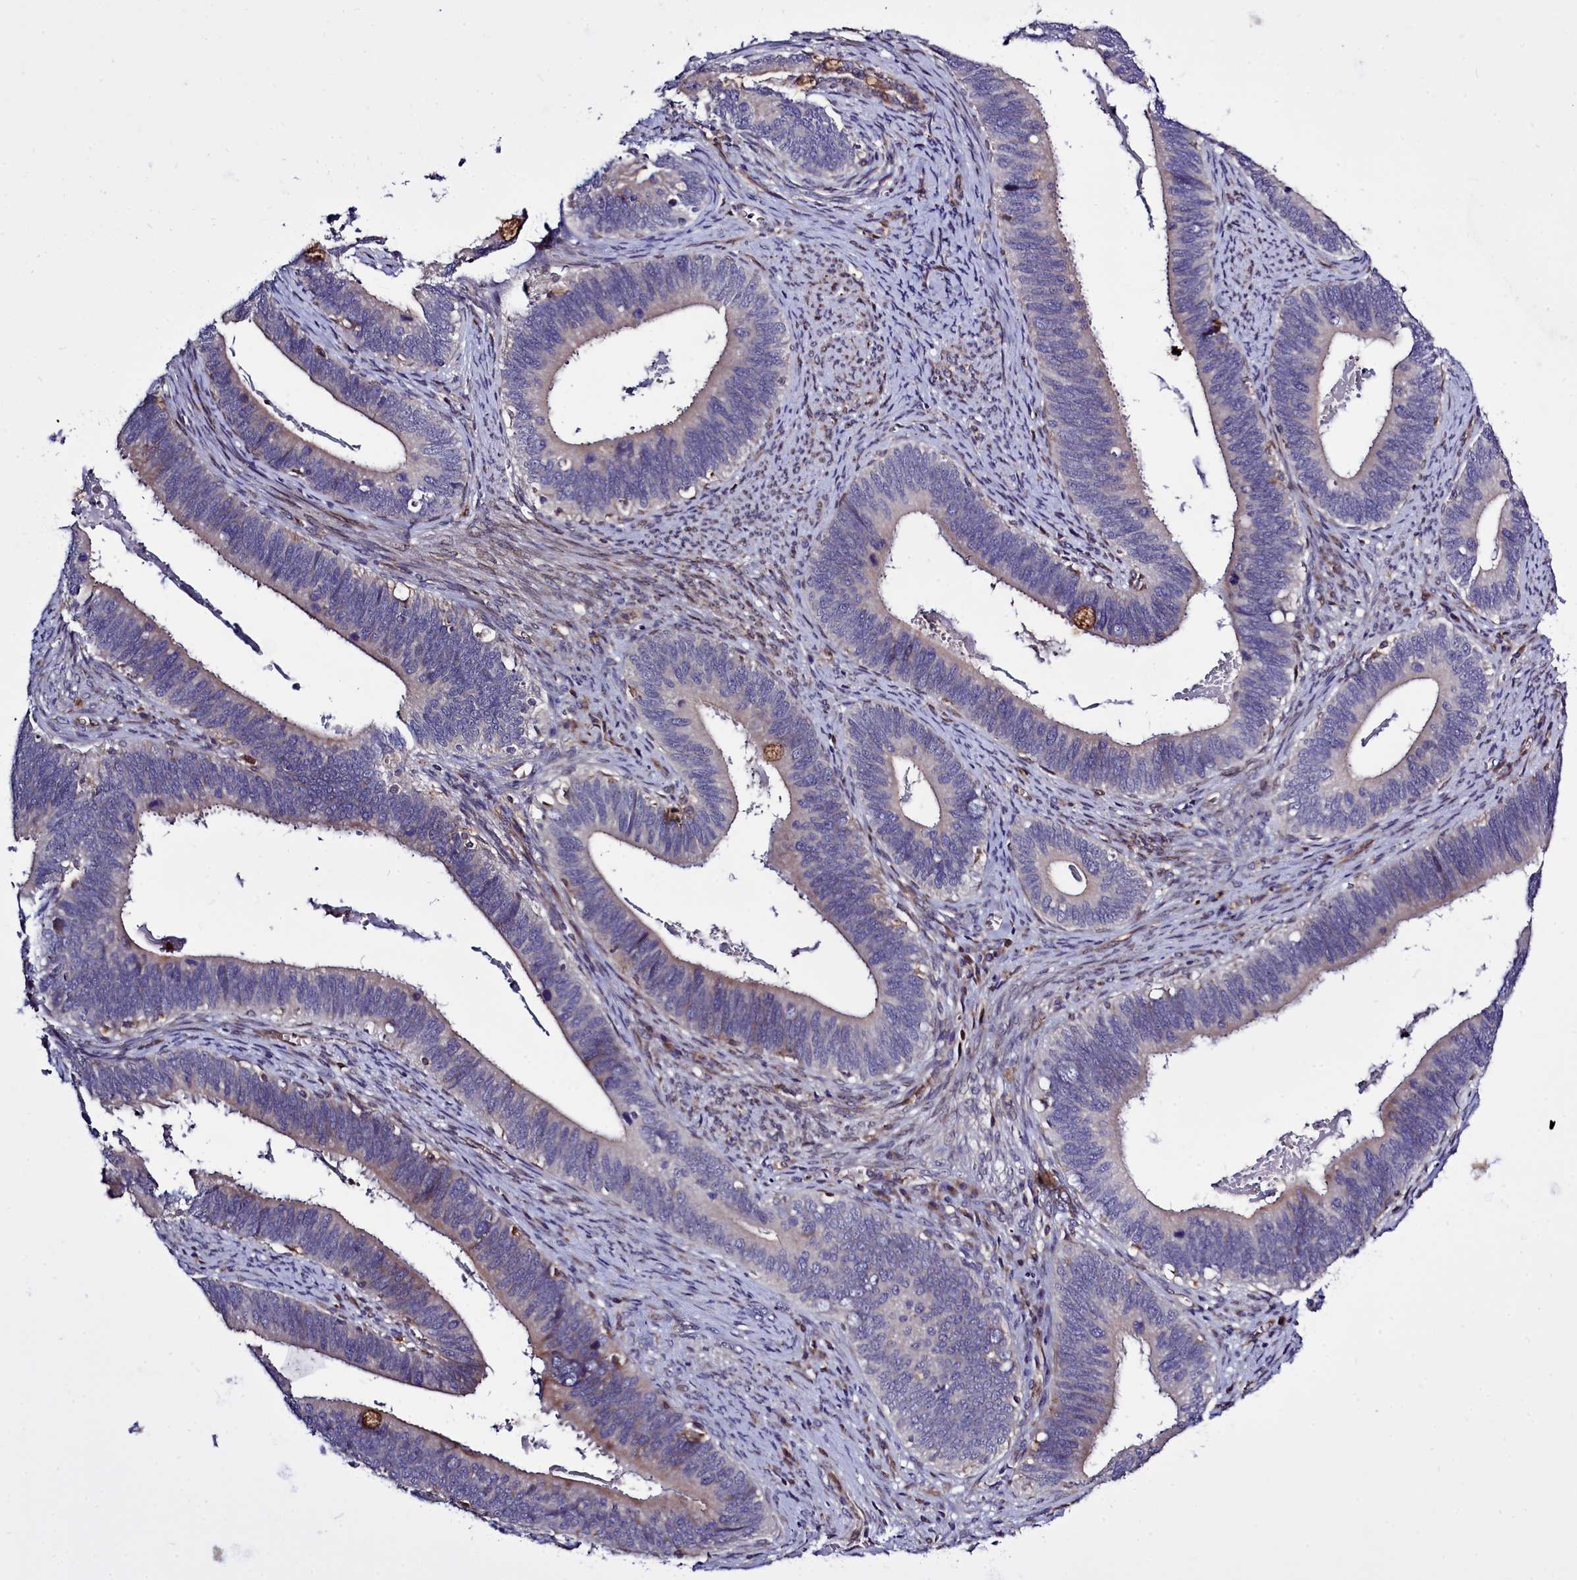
{"staining": {"intensity": "negative", "quantity": "none", "location": "none"}, "tissue": "cervical cancer", "cell_type": "Tumor cells", "image_type": "cancer", "snomed": [{"axis": "morphology", "description": "Adenocarcinoma, NOS"}, {"axis": "topography", "description": "Cervix"}], "caption": "Immunohistochemical staining of human cervical cancer (adenocarcinoma) shows no significant positivity in tumor cells.", "gene": "RAPGEF4", "patient": {"sex": "female", "age": 42}}